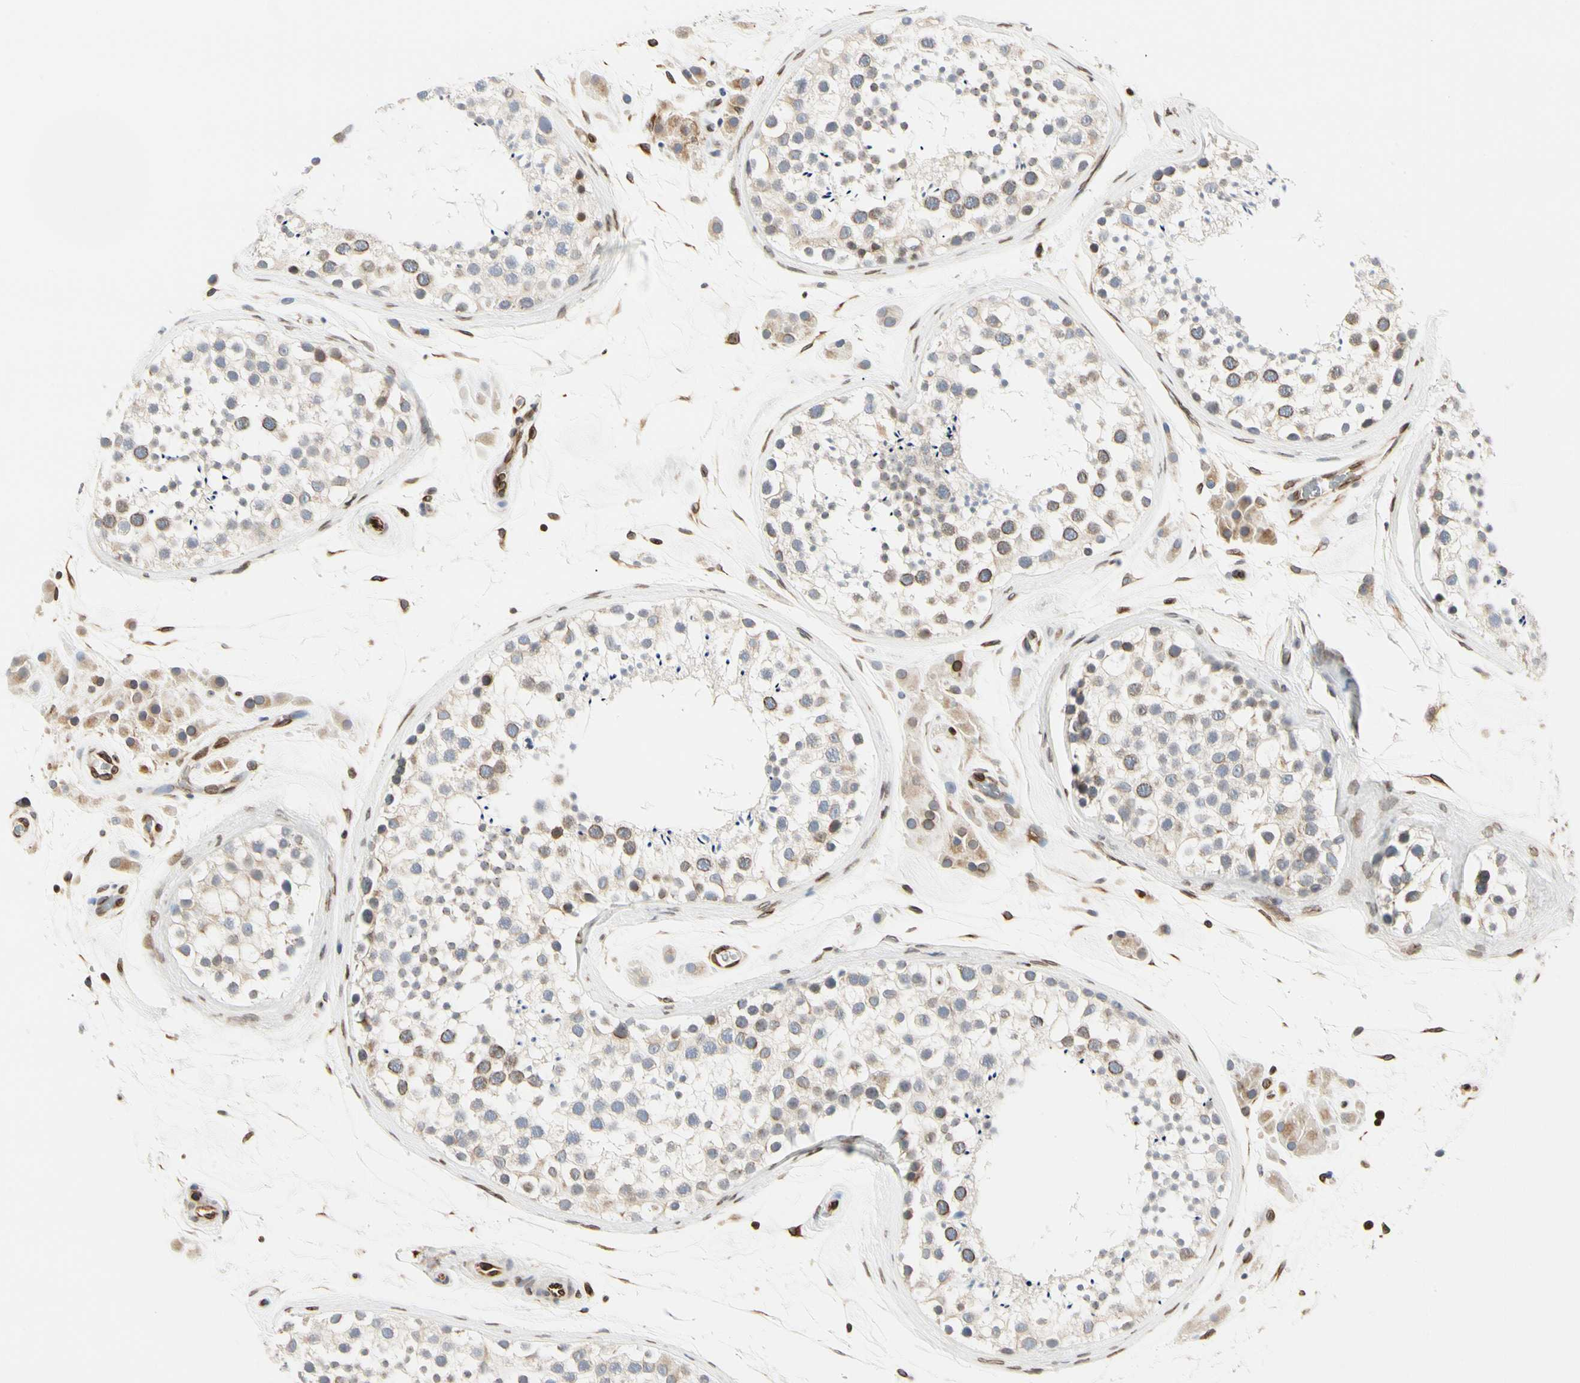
{"staining": {"intensity": "weak", "quantity": "25%-75%", "location": "cytoplasmic/membranous"}, "tissue": "testis", "cell_type": "Cells in seminiferous ducts", "image_type": "normal", "snomed": [{"axis": "morphology", "description": "Normal tissue, NOS"}, {"axis": "topography", "description": "Testis"}], "caption": "IHC of benign human testis reveals low levels of weak cytoplasmic/membranous staining in about 25%-75% of cells in seminiferous ducts. Nuclei are stained in blue.", "gene": "TMPO", "patient": {"sex": "male", "age": 46}}